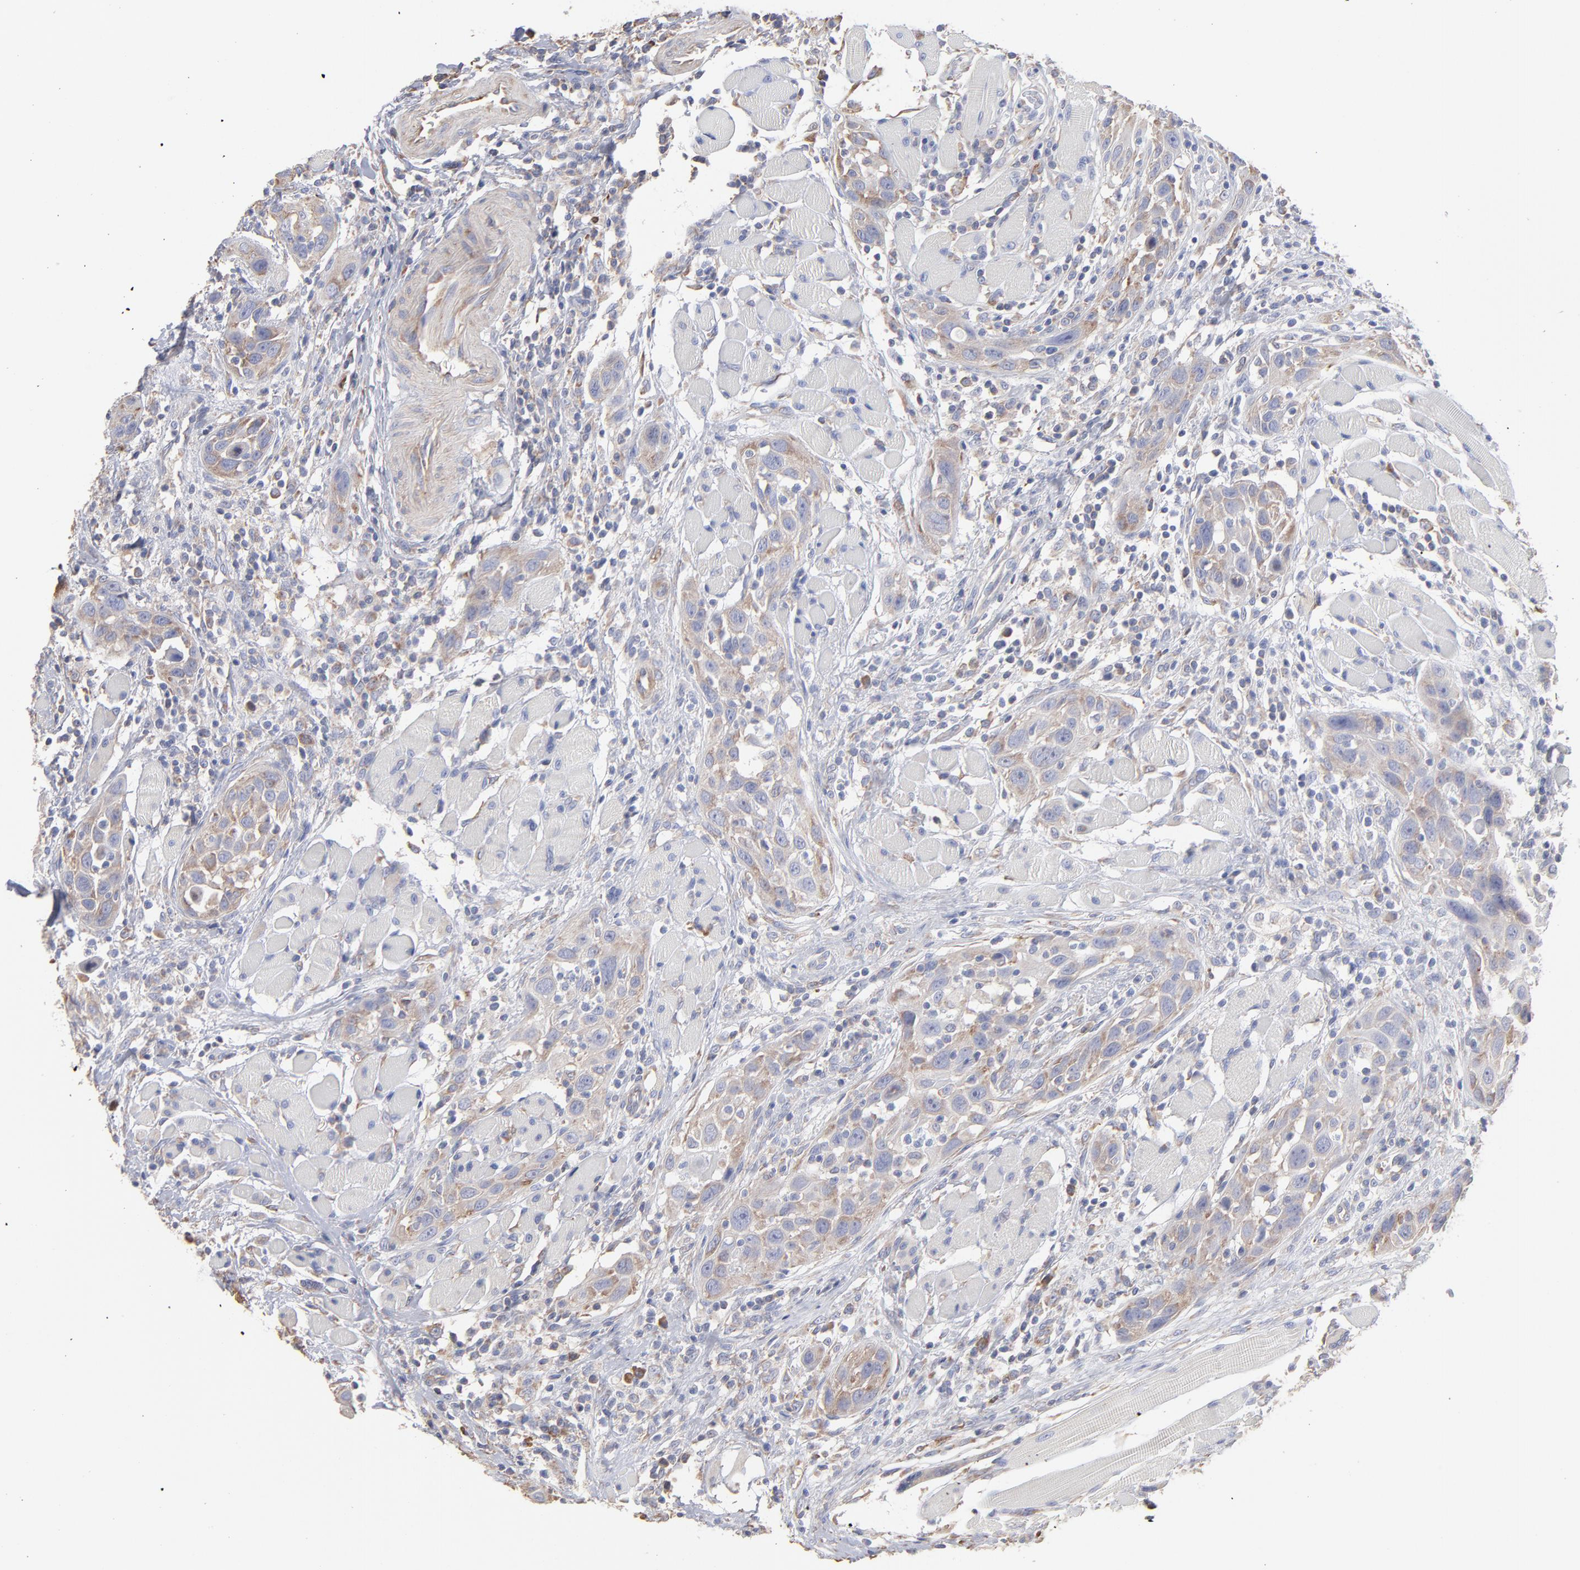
{"staining": {"intensity": "weak", "quantity": ">75%", "location": "cytoplasmic/membranous"}, "tissue": "head and neck cancer", "cell_type": "Tumor cells", "image_type": "cancer", "snomed": [{"axis": "morphology", "description": "Squamous cell carcinoma, NOS"}, {"axis": "topography", "description": "Oral tissue"}, {"axis": "topography", "description": "Head-Neck"}], "caption": "Protein staining by immunohistochemistry reveals weak cytoplasmic/membranous positivity in approximately >75% of tumor cells in head and neck cancer (squamous cell carcinoma).", "gene": "RPL3", "patient": {"sex": "female", "age": 50}}